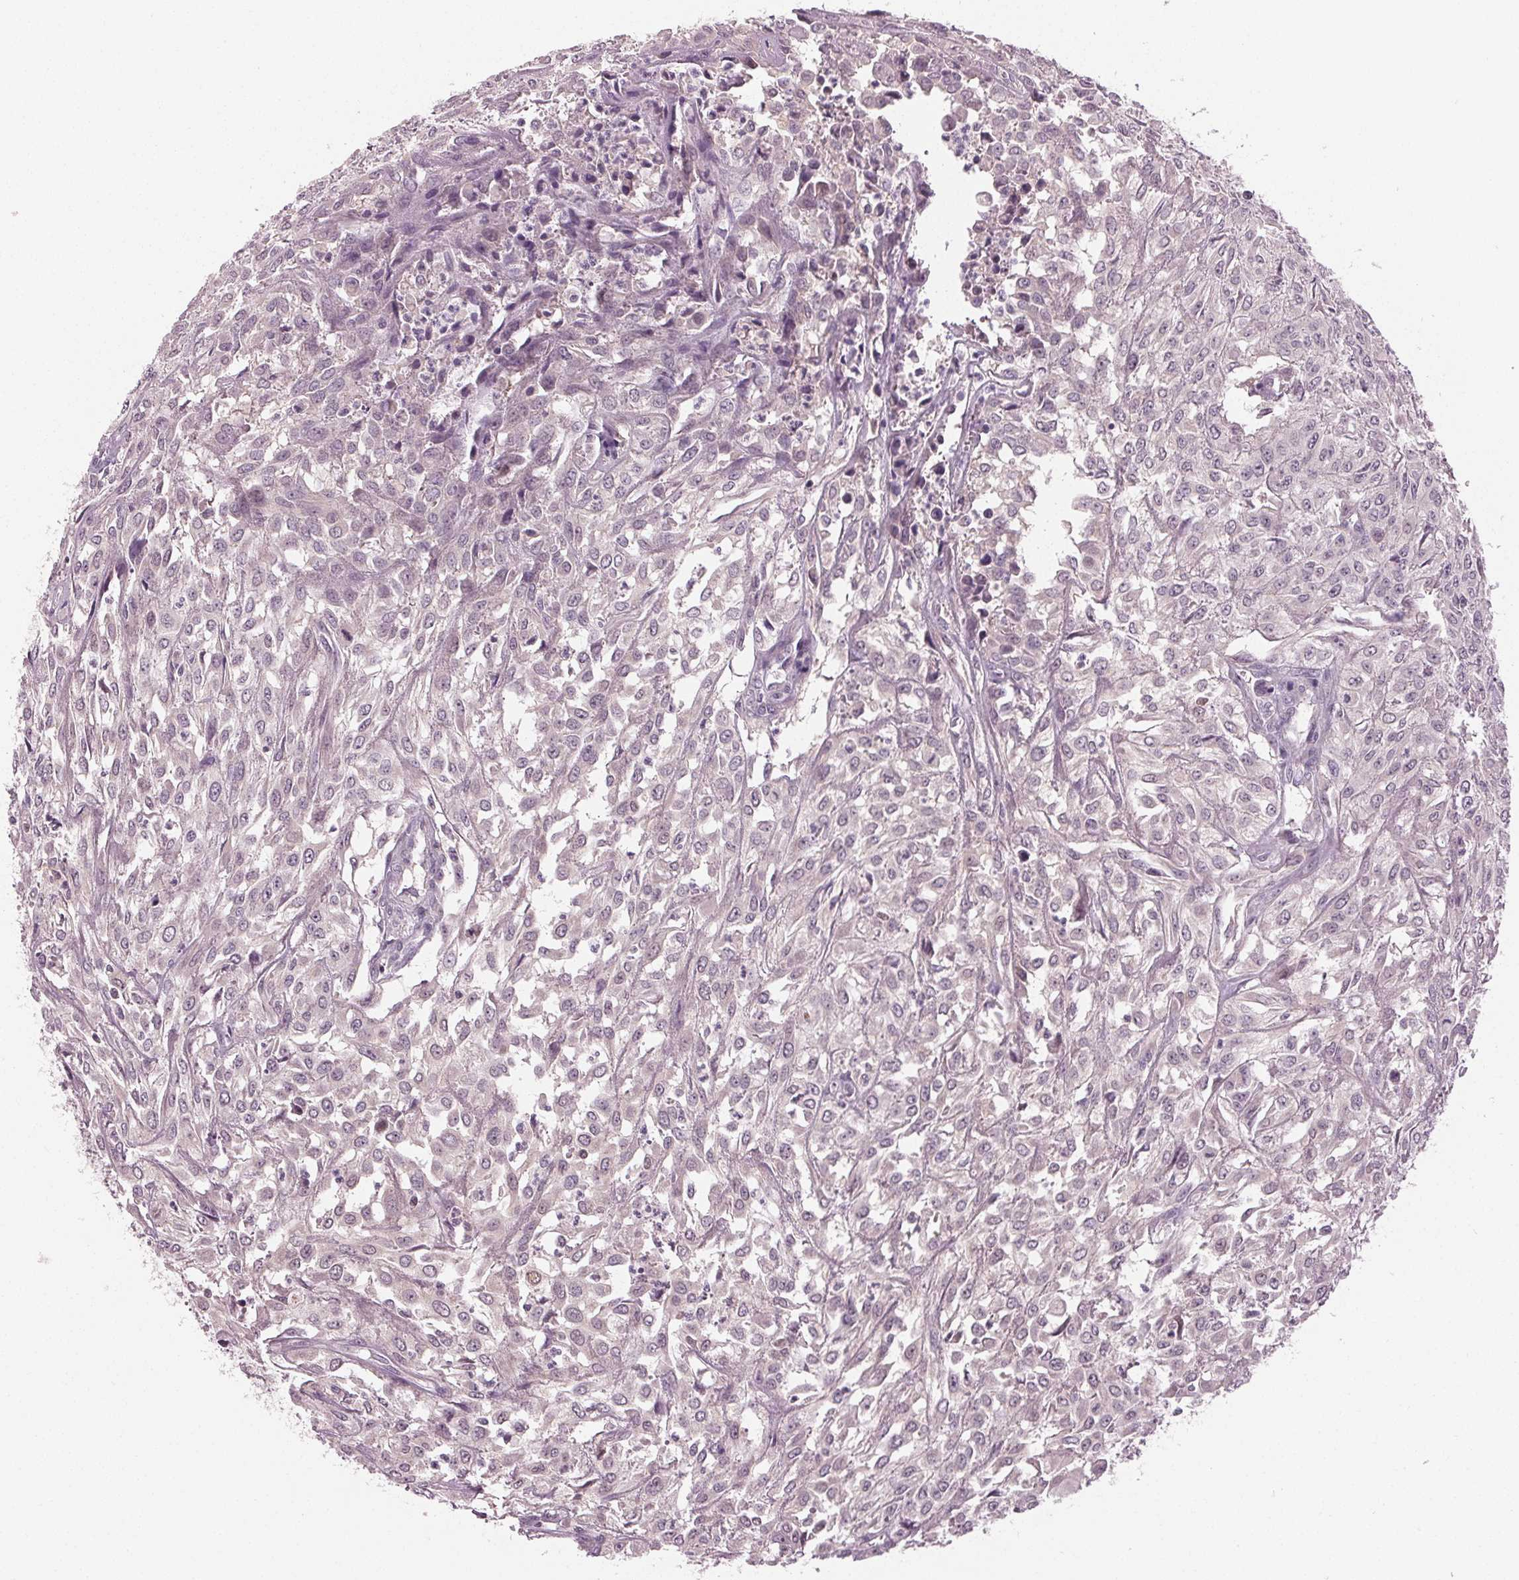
{"staining": {"intensity": "negative", "quantity": "none", "location": "none"}, "tissue": "urothelial cancer", "cell_type": "Tumor cells", "image_type": "cancer", "snomed": [{"axis": "morphology", "description": "Urothelial carcinoma, High grade"}, {"axis": "topography", "description": "Urinary bladder"}], "caption": "This micrograph is of urothelial carcinoma (high-grade) stained with immunohistochemistry to label a protein in brown with the nuclei are counter-stained blue. There is no expression in tumor cells. (DAB (3,3'-diaminobenzidine) IHC visualized using brightfield microscopy, high magnification).", "gene": "ZNF605", "patient": {"sex": "male", "age": 67}}